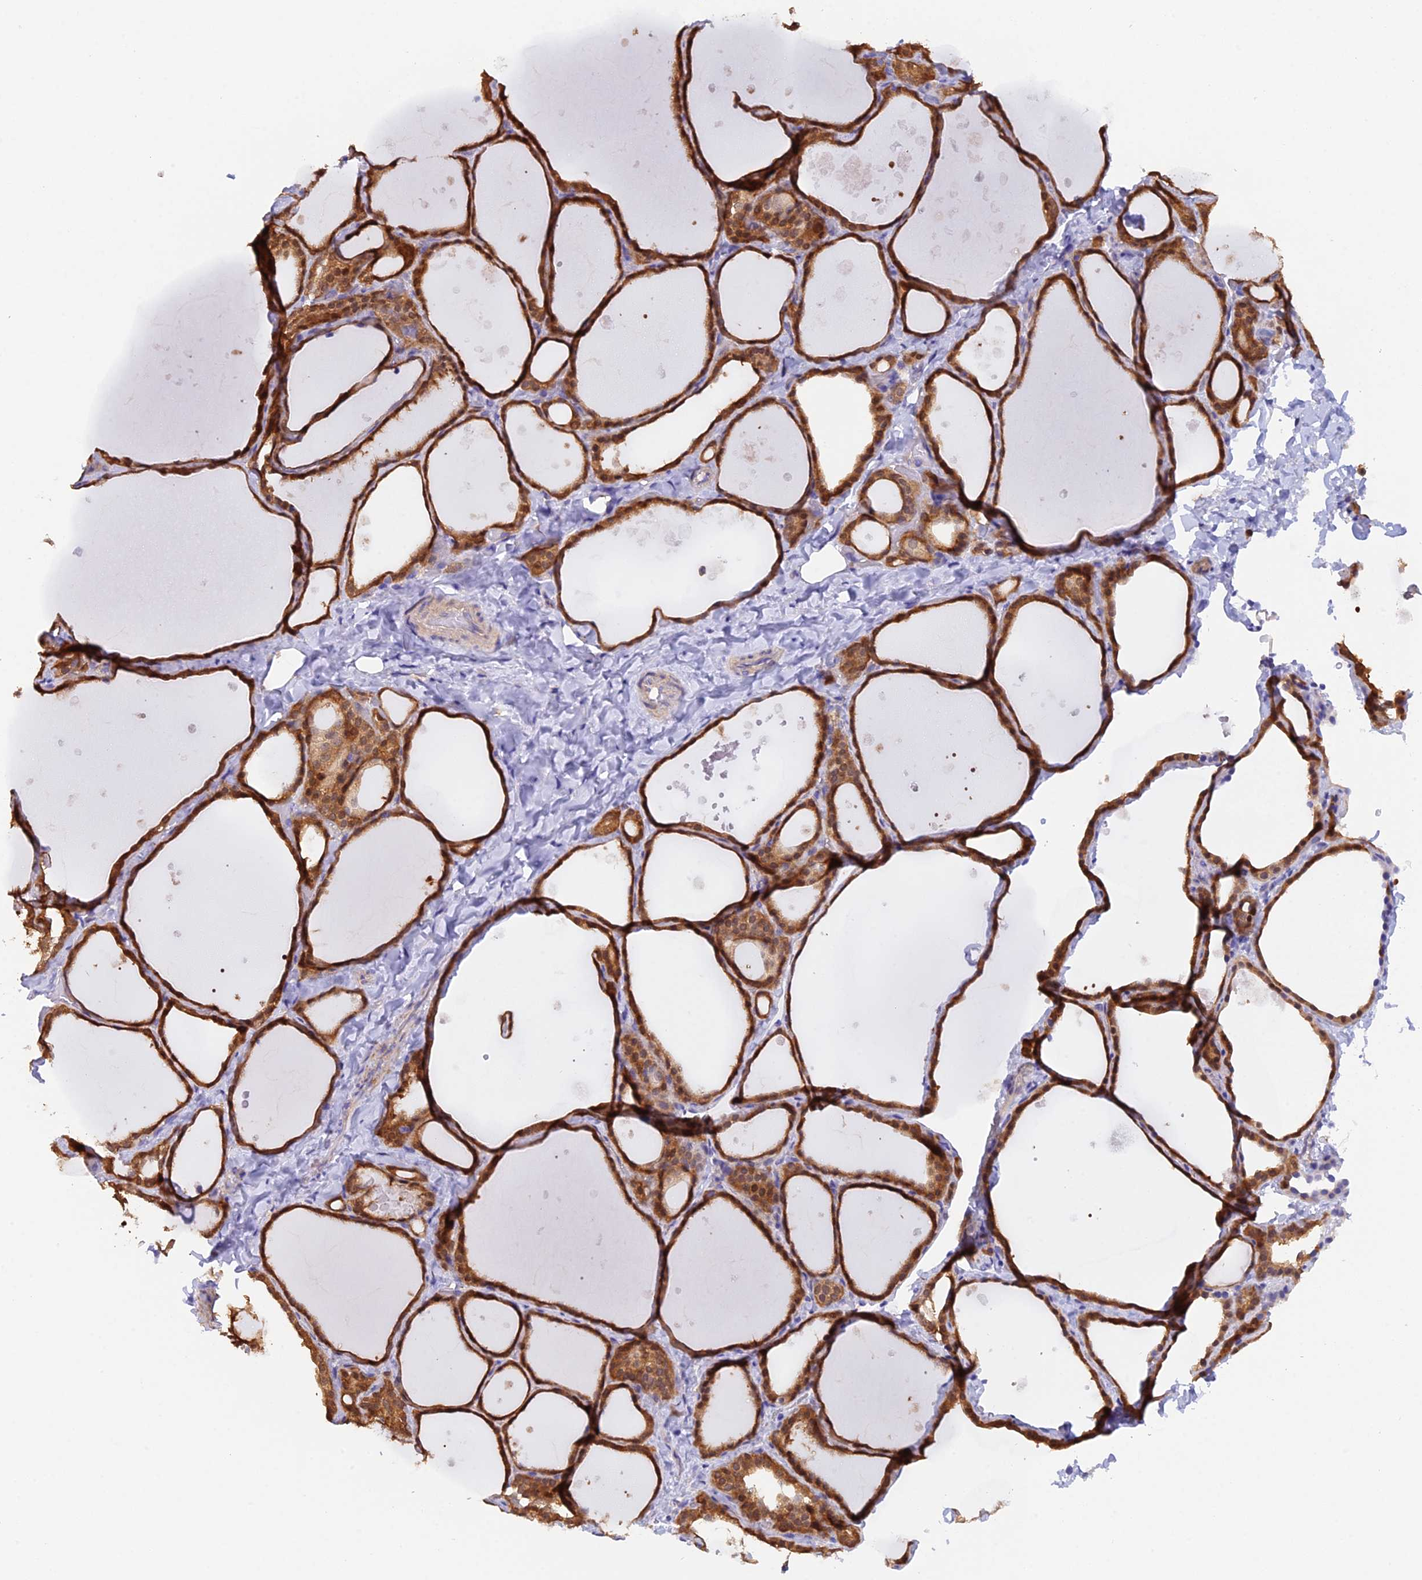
{"staining": {"intensity": "strong", "quantity": ">75%", "location": "cytoplasmic/membranous,nuclear"}, "tissue": "thyroid gland", "cell_type": "Glandular cells", "image_type": "normal", "snomed": [{"axis": "morphology", "description": "Normal tissue, NOS"}, {"axis": "topography", "description": "Thyroid gland"}], "caption": "Protein expression analysis of benign thyroid gland displays strong cytoplasmic/membranous,nuclear staining in about >75% of glandular cells.", "gene": "FZR1", "patient": {"sex": "female", "age": 44}}